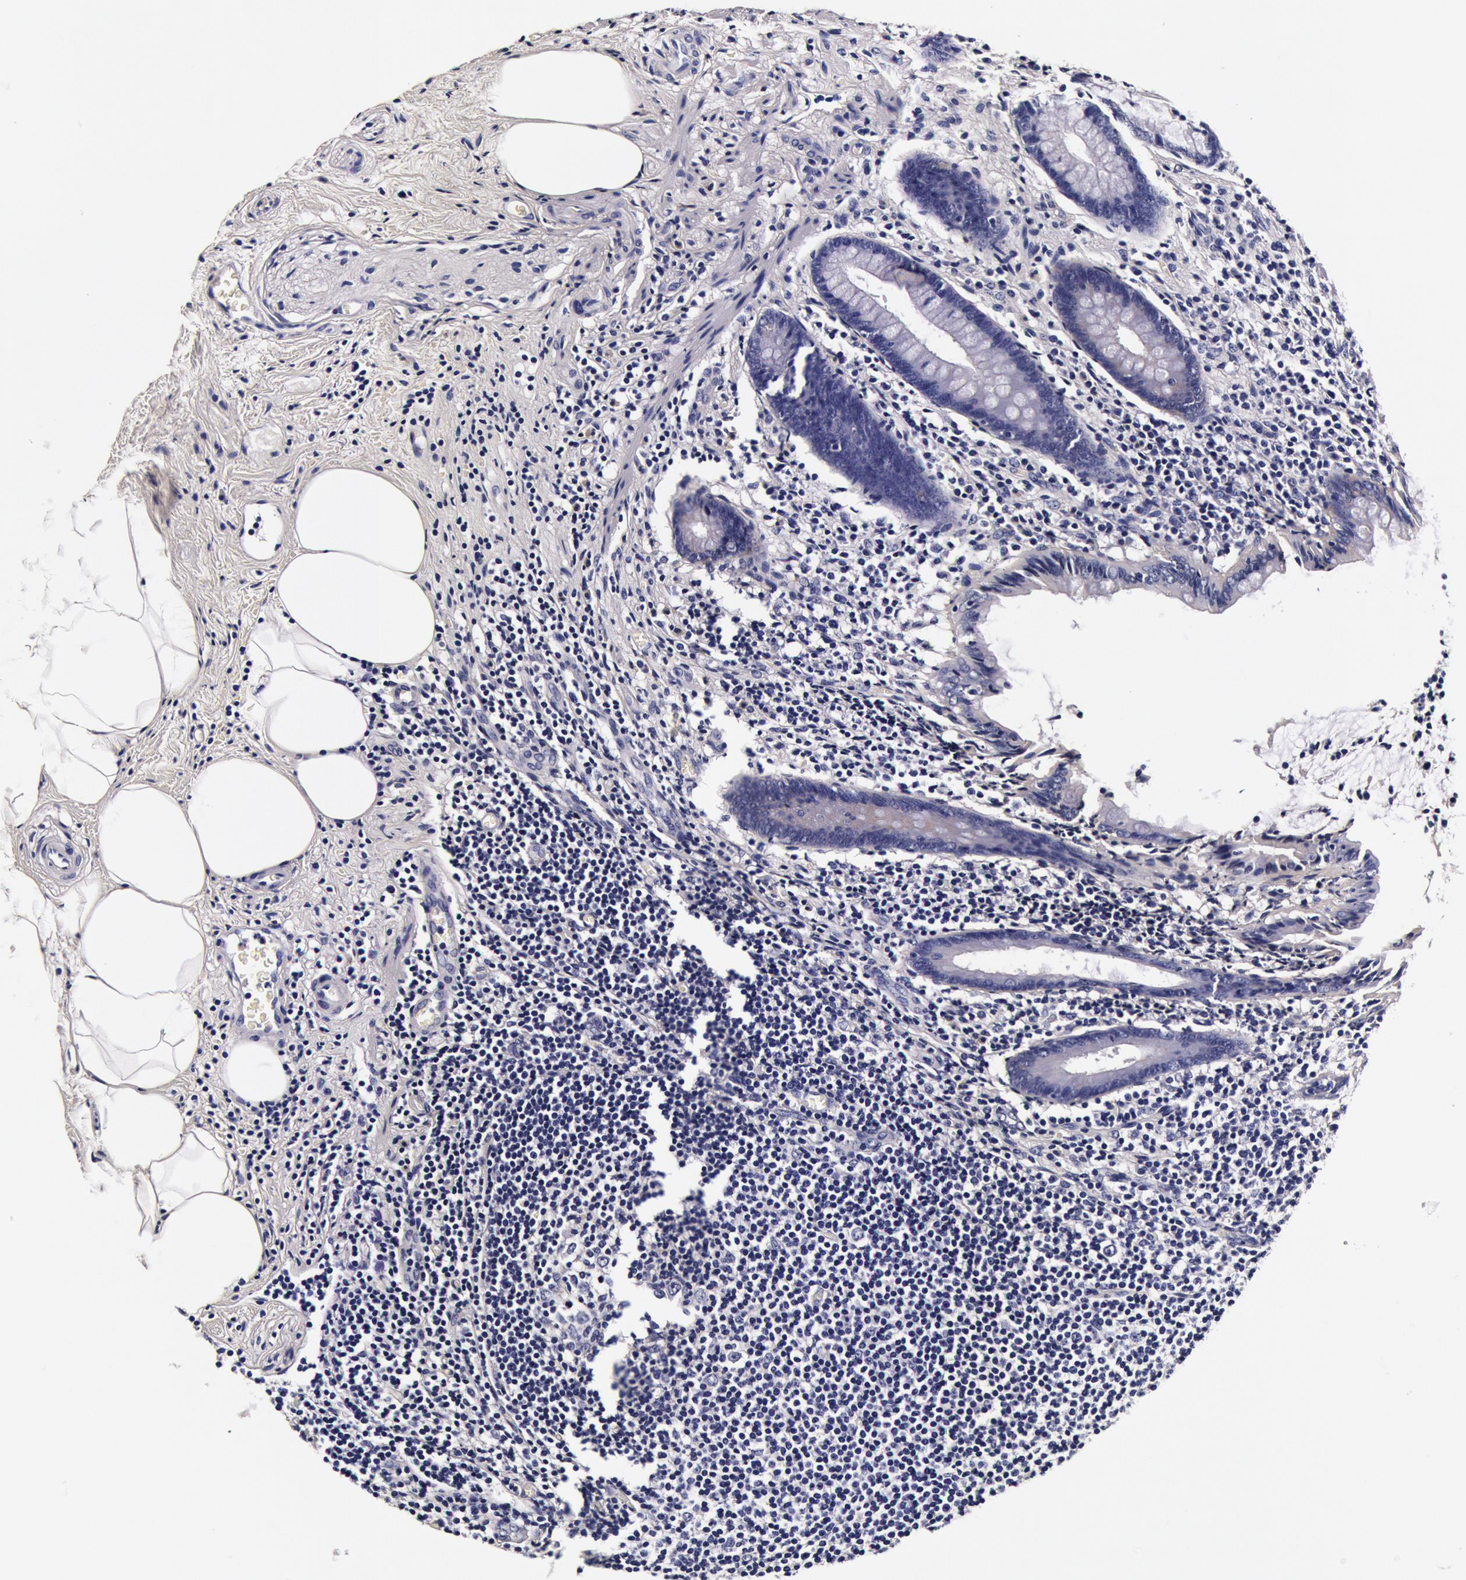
{"staining": {"intensity": "negative", "quantity": "none", "location": "none"}, "tissue": "appendix", "cell_type": "Glandular cells", "image_type": "normal", "snomed": [{"axis": "morphology", "description": "Normal tissue, NOS"}, {"axis": "topography", "description": "Appendix"}], "caption": "Glandular cells show no significant protein staining in unremarkable appendix. Nuclei are stained in blue.", "gene": "CCDC22", "patient": {"sex": "female", "age": 36}}